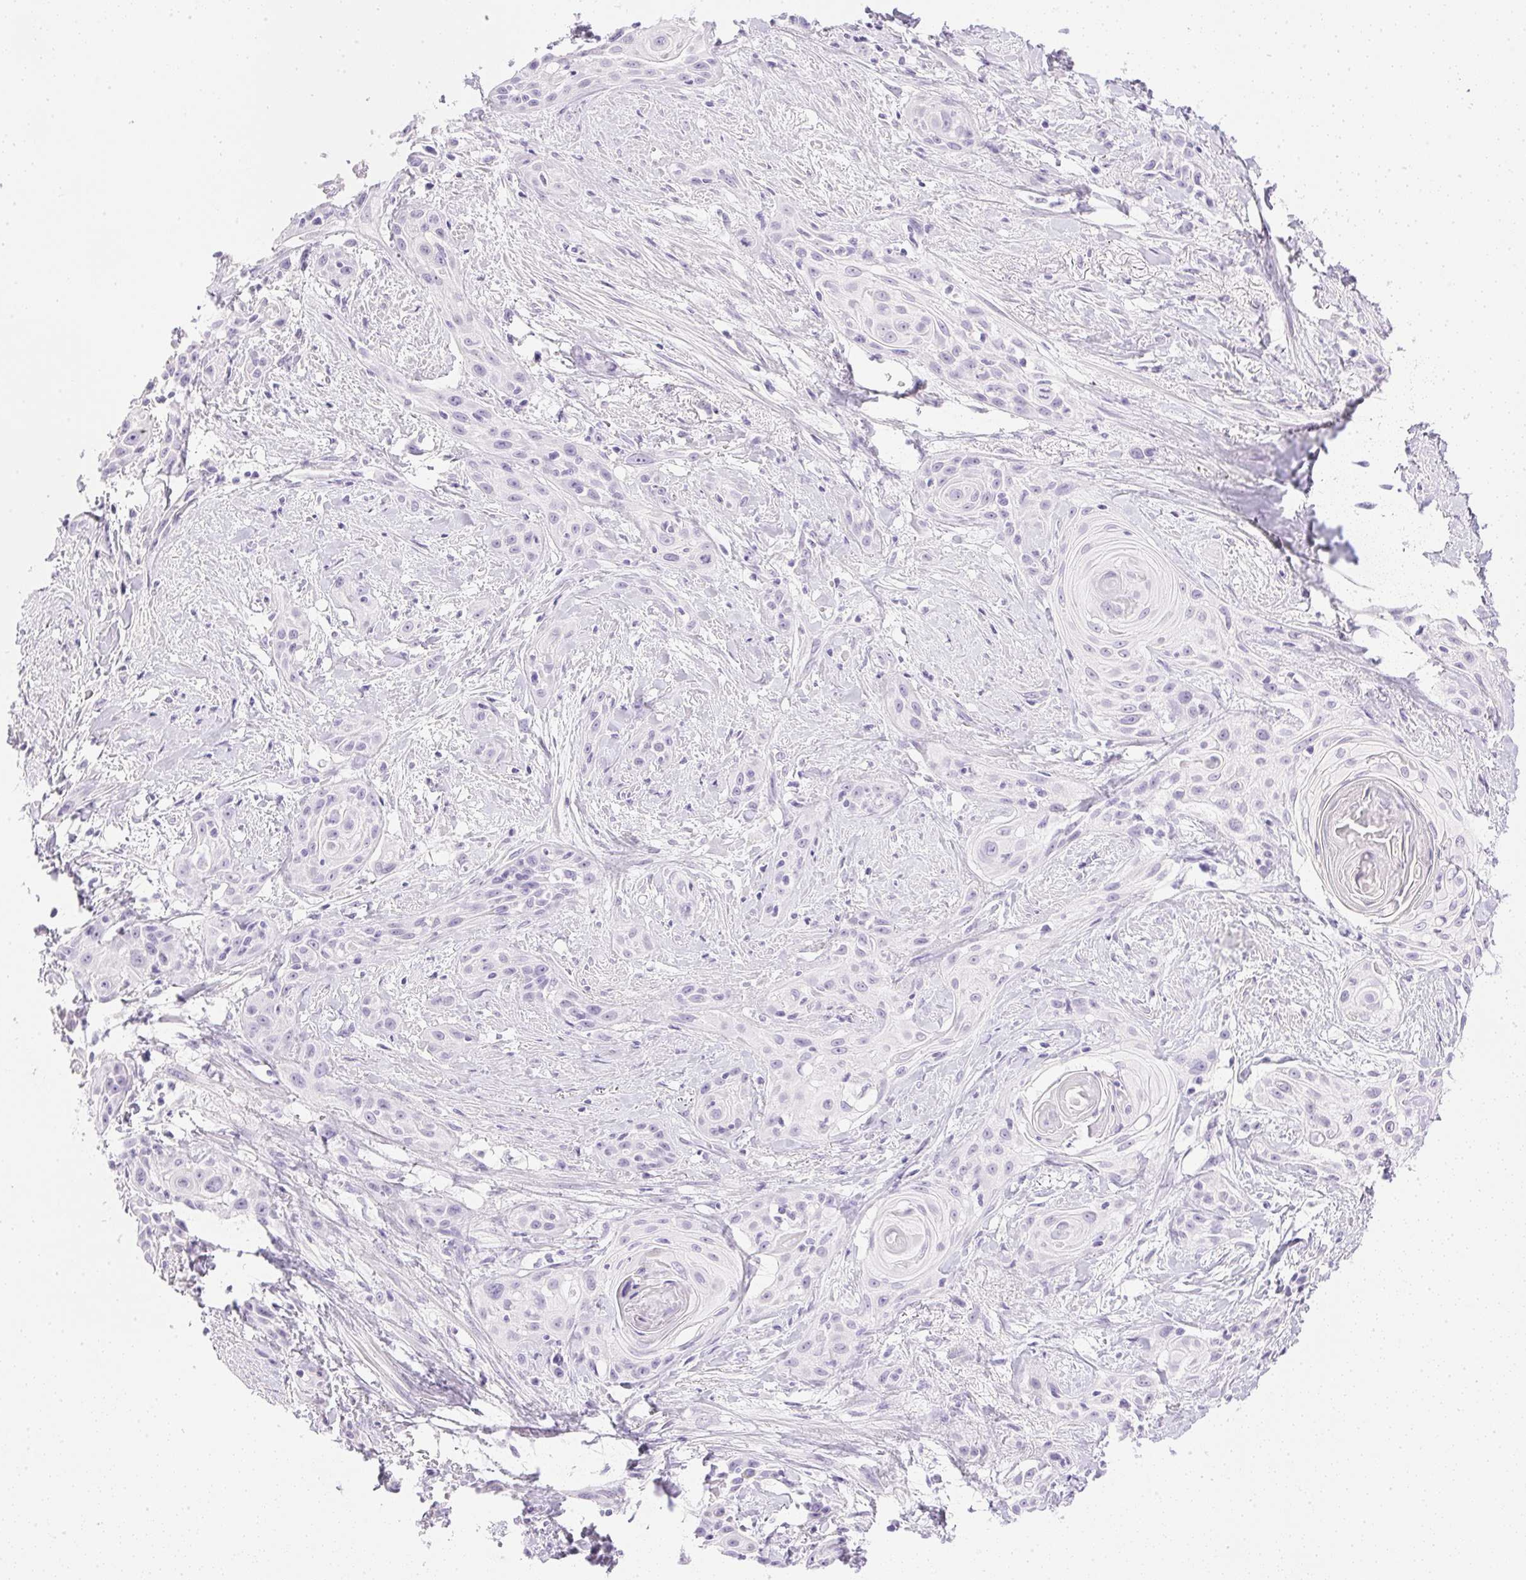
{"staining": {"intensity": "negative", "quantity": "none", "location": "none"}, "tissue": "skin cancer", "cell_type": "Tumor cells", "image_type": "cancer", "snomed": [{"axis": "morphology", "description": "Squamous cell carcinoma, NOS"}, {"axis": "topography", "description": "Skin"}, {"axis": "topography", "description": "Anal"}], "caption": "Immunohistochemistry of skin squamous cell carcinoma shows no expression in tumor cells.", "gene": "CPB1", "patient": {"sex": "male", "age": 64}}